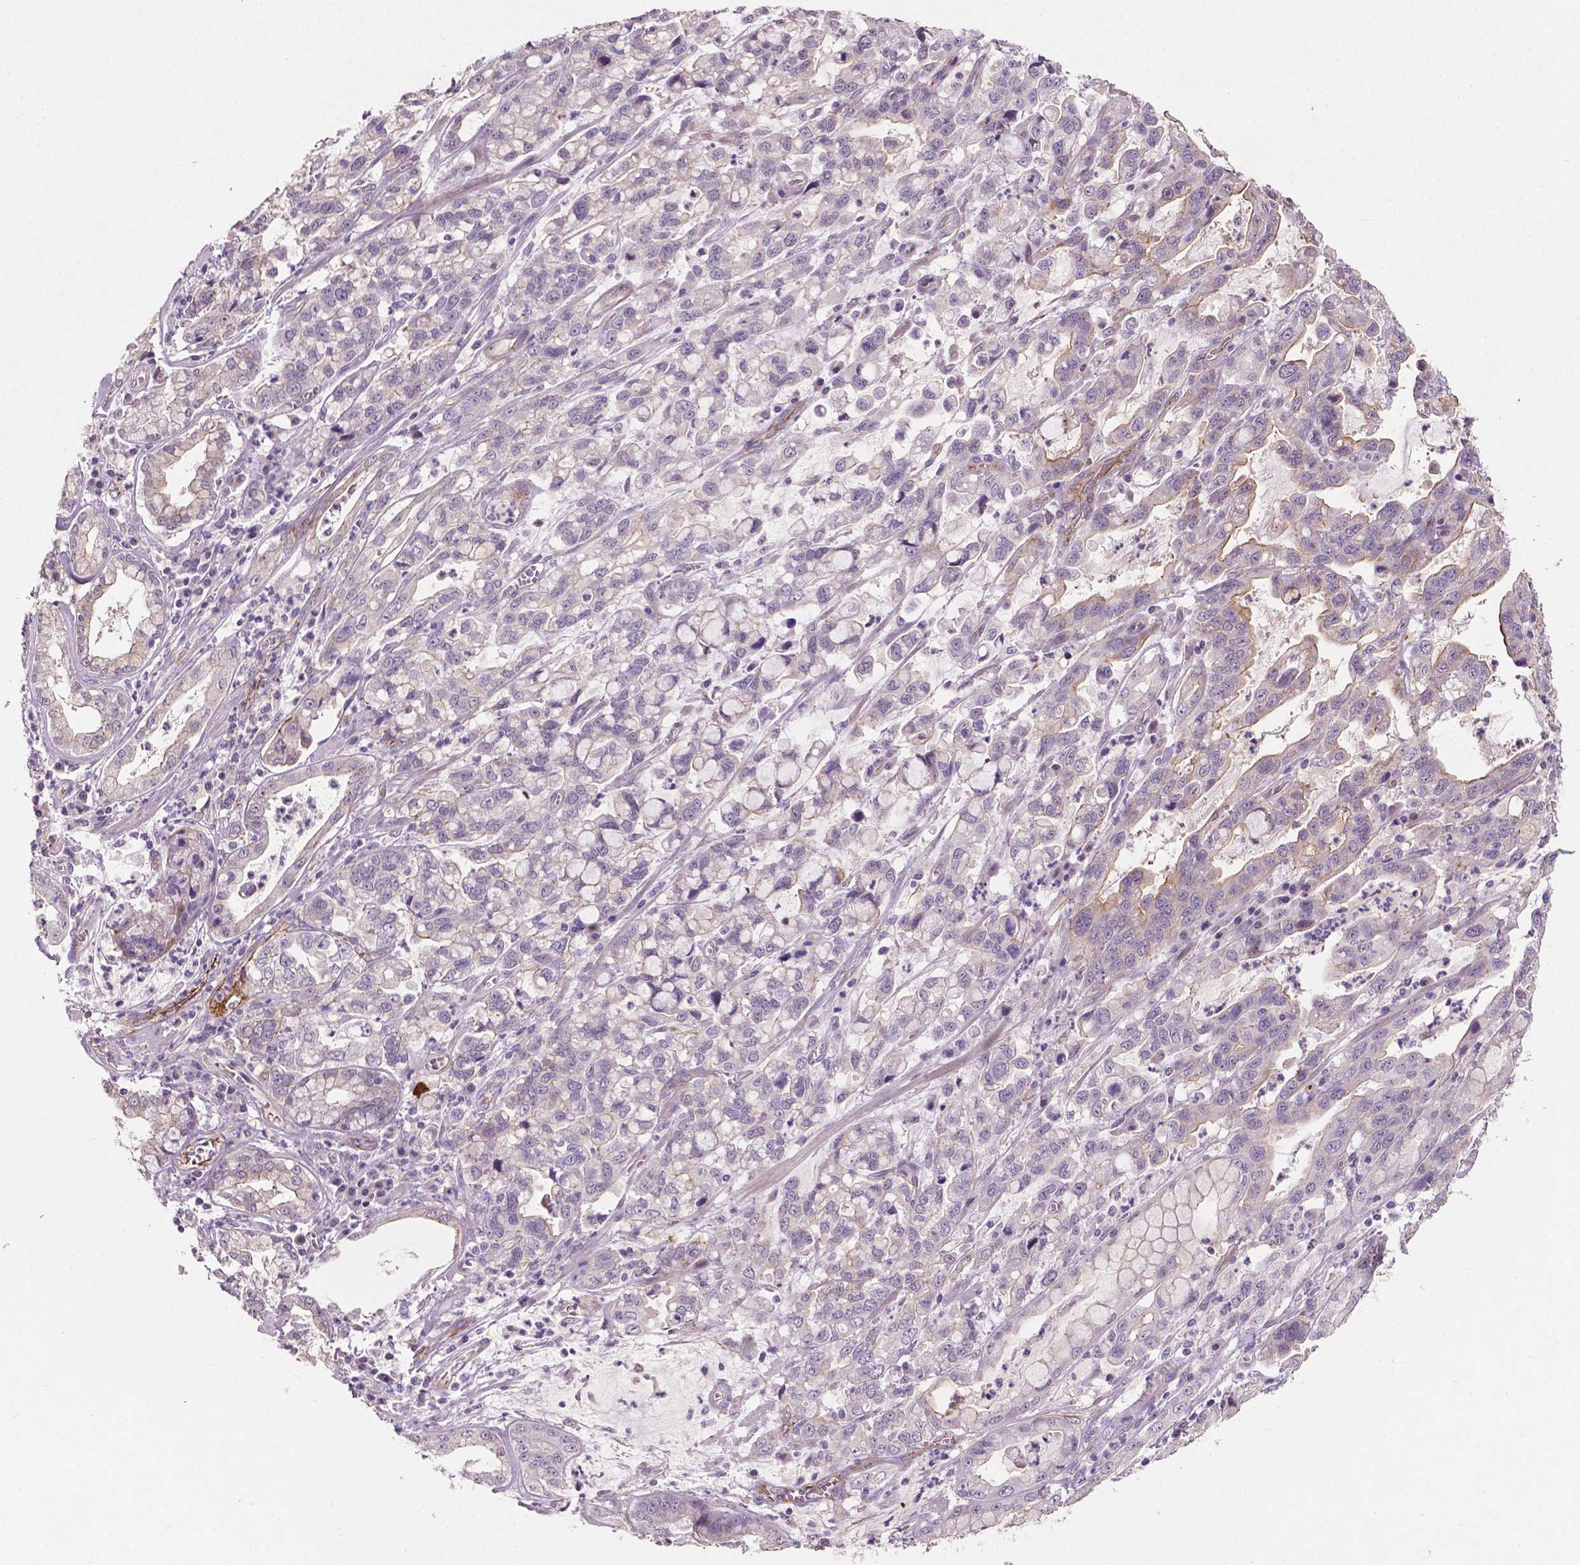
{"staining": {"intensity": "negative", "quantity": "none", "location": "none"}, "tissue": "stomach cancer", "cell_type": "Tumor cells", "image_type": "cancer", "snomed": [{"axis": "morphology", "description": "Adenocarcinoma, NOS"}, {"axis": "topography", "description": "Stomach, lower"}], "caption": "This histopathology image is of stomach adenocarcinoma stained with immunohistochemistry to label a protein in brown with the nuclei are counter-stained blue. There is no positivity in tumor cells.", "gene": "ARL5C", "patient": {"sex": "female", "age": 76}}